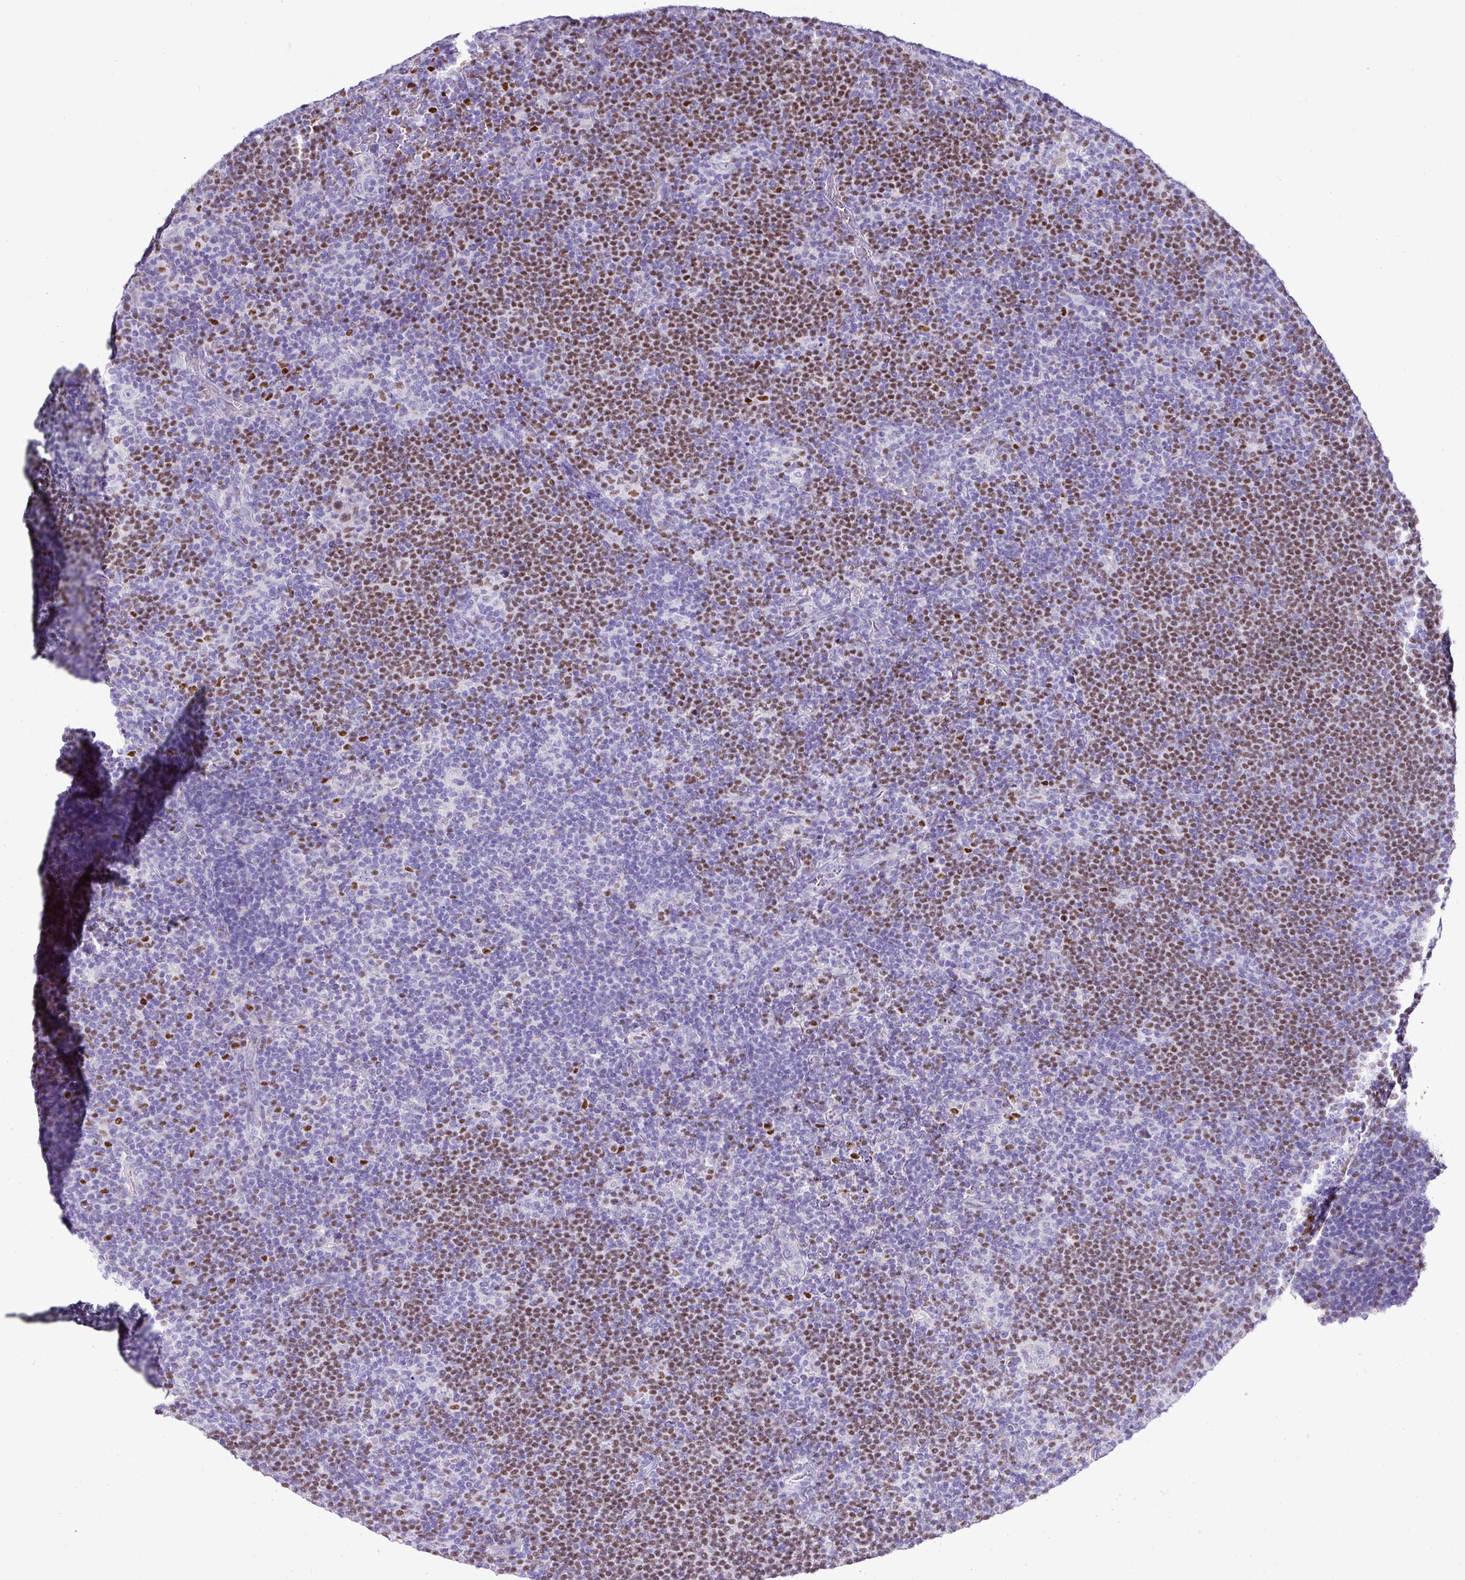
{"staining": {"intensity": "moderate", "quantity": "25%-75%", "location": "nuclear"}, "tissue": "lymphoma", "cell_type": "Tumor cells", "image_type": "cancer", "snomed": [{"axis": "morphology", "description": "Hodgkin's disease, NOS"}, {"axis": "topography", "description": "Lymph node"}], "caption": "This image reveals immunohistochemistry staining of Hodgkin's disease, with medium moderate nuclear expression in about 25%-75% of tumor cells.", "gene": "BCL11A", "patient": {"sex": "female", "age": 57}}